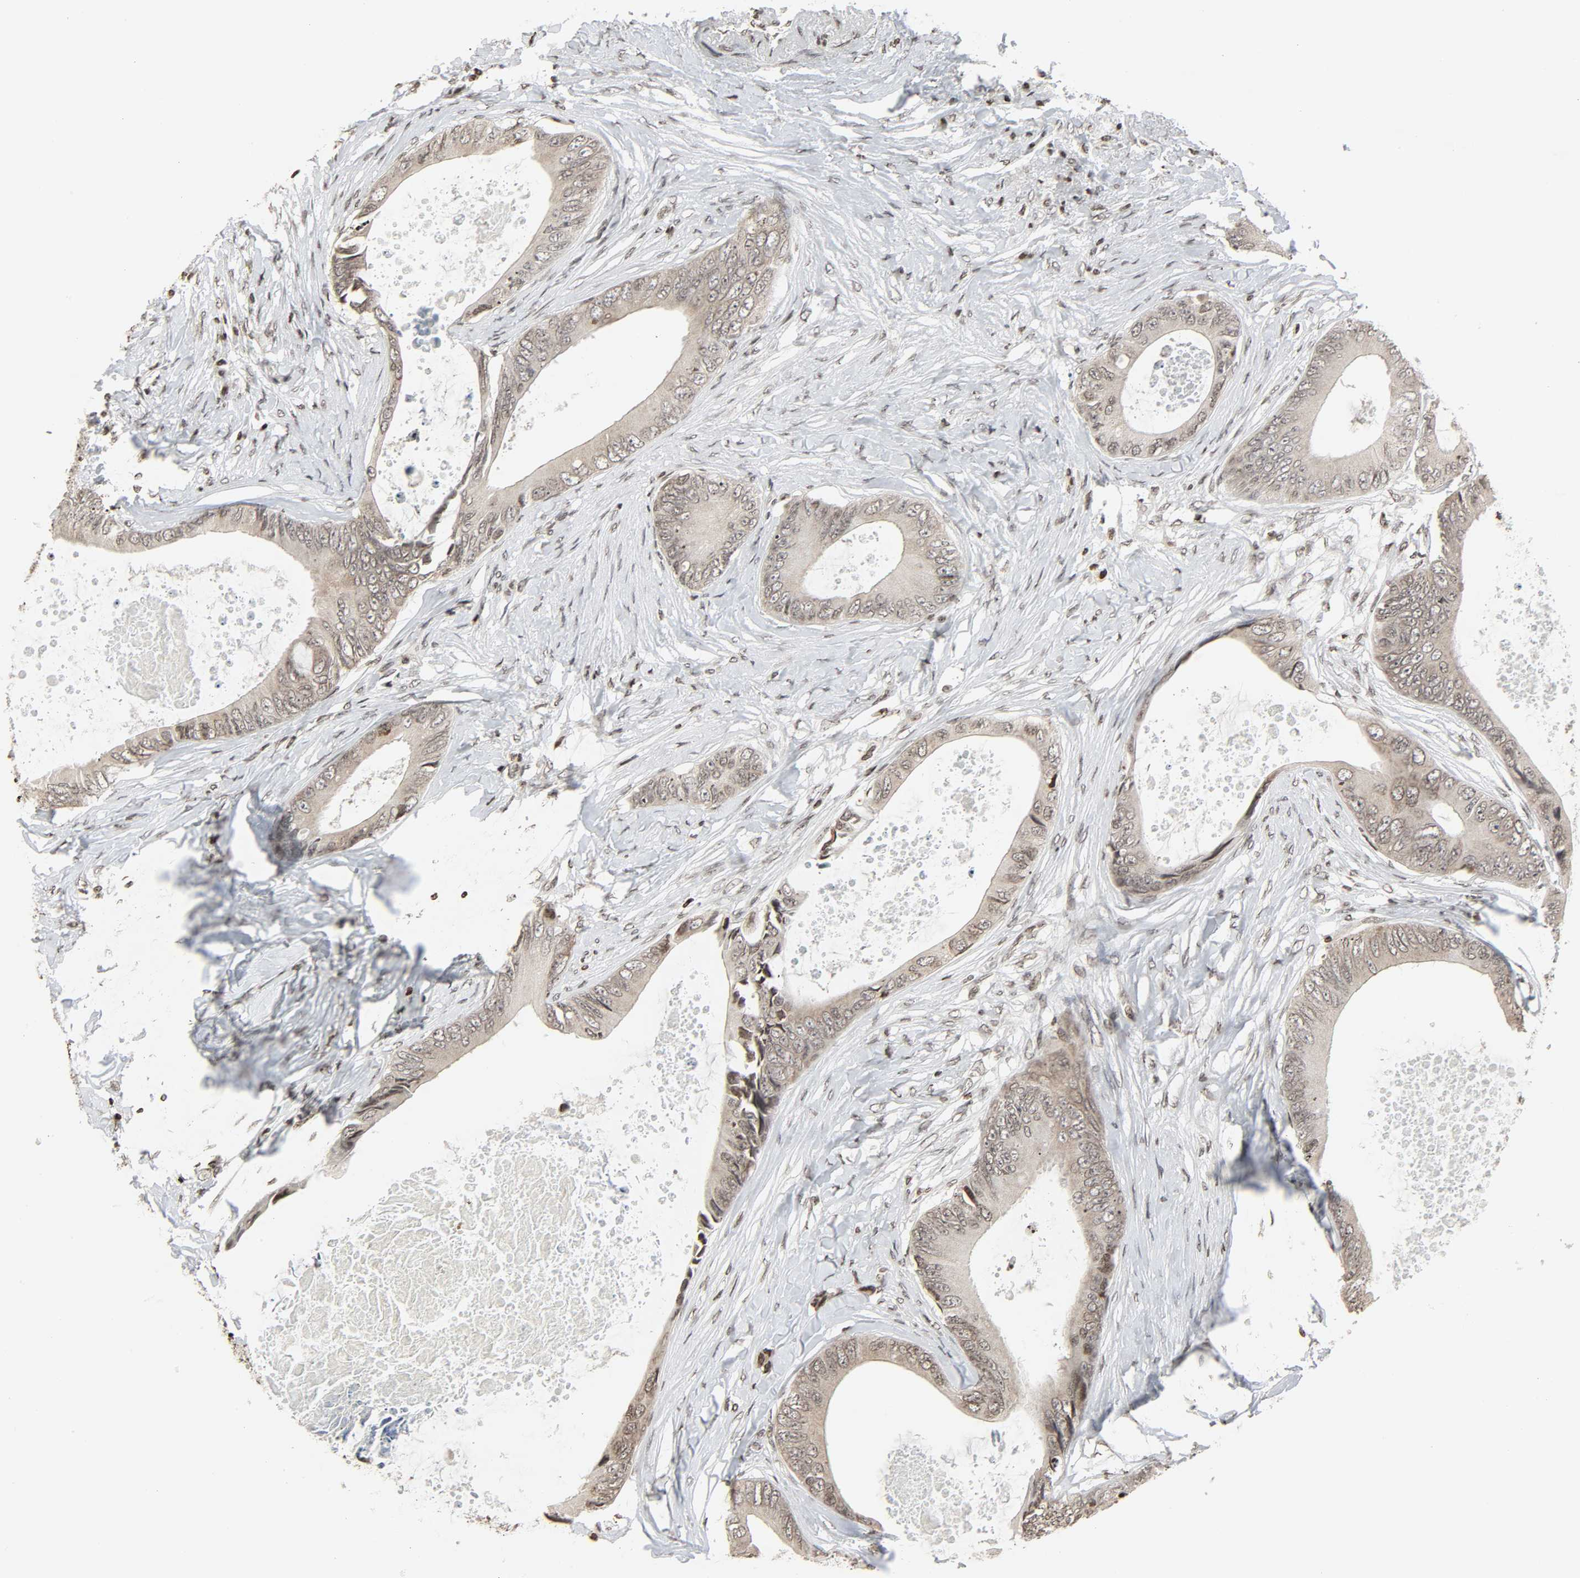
{"staining": {"intensity": "weak", "quantity": ">75%", "location": "cytoplasmic/membranous,nuclear"}, "tissue": "colorectal cancer", "cell_type": "Tumor cells", "image_type": "cancer", "snomed": [{"axis": "morphology", "description": "Normal tissue, NOS"}, {"axis": "morphology", "description": "Adenocarcinoma, NOS"}, {"axis": "topography", "description": "Rectum"}, {"axis": "topography", "description": "Peripheral nerve tissue"}], "caption": "DAB immunohistochemical staining of human adenocarcinoma (colorectal) demonstrates weak cytoplasmic/membranous and nuclear protein staining in about >75% of tumor cells.", "gene": "ELAVL1", "patient": {"sex": "female", "age": 77}}